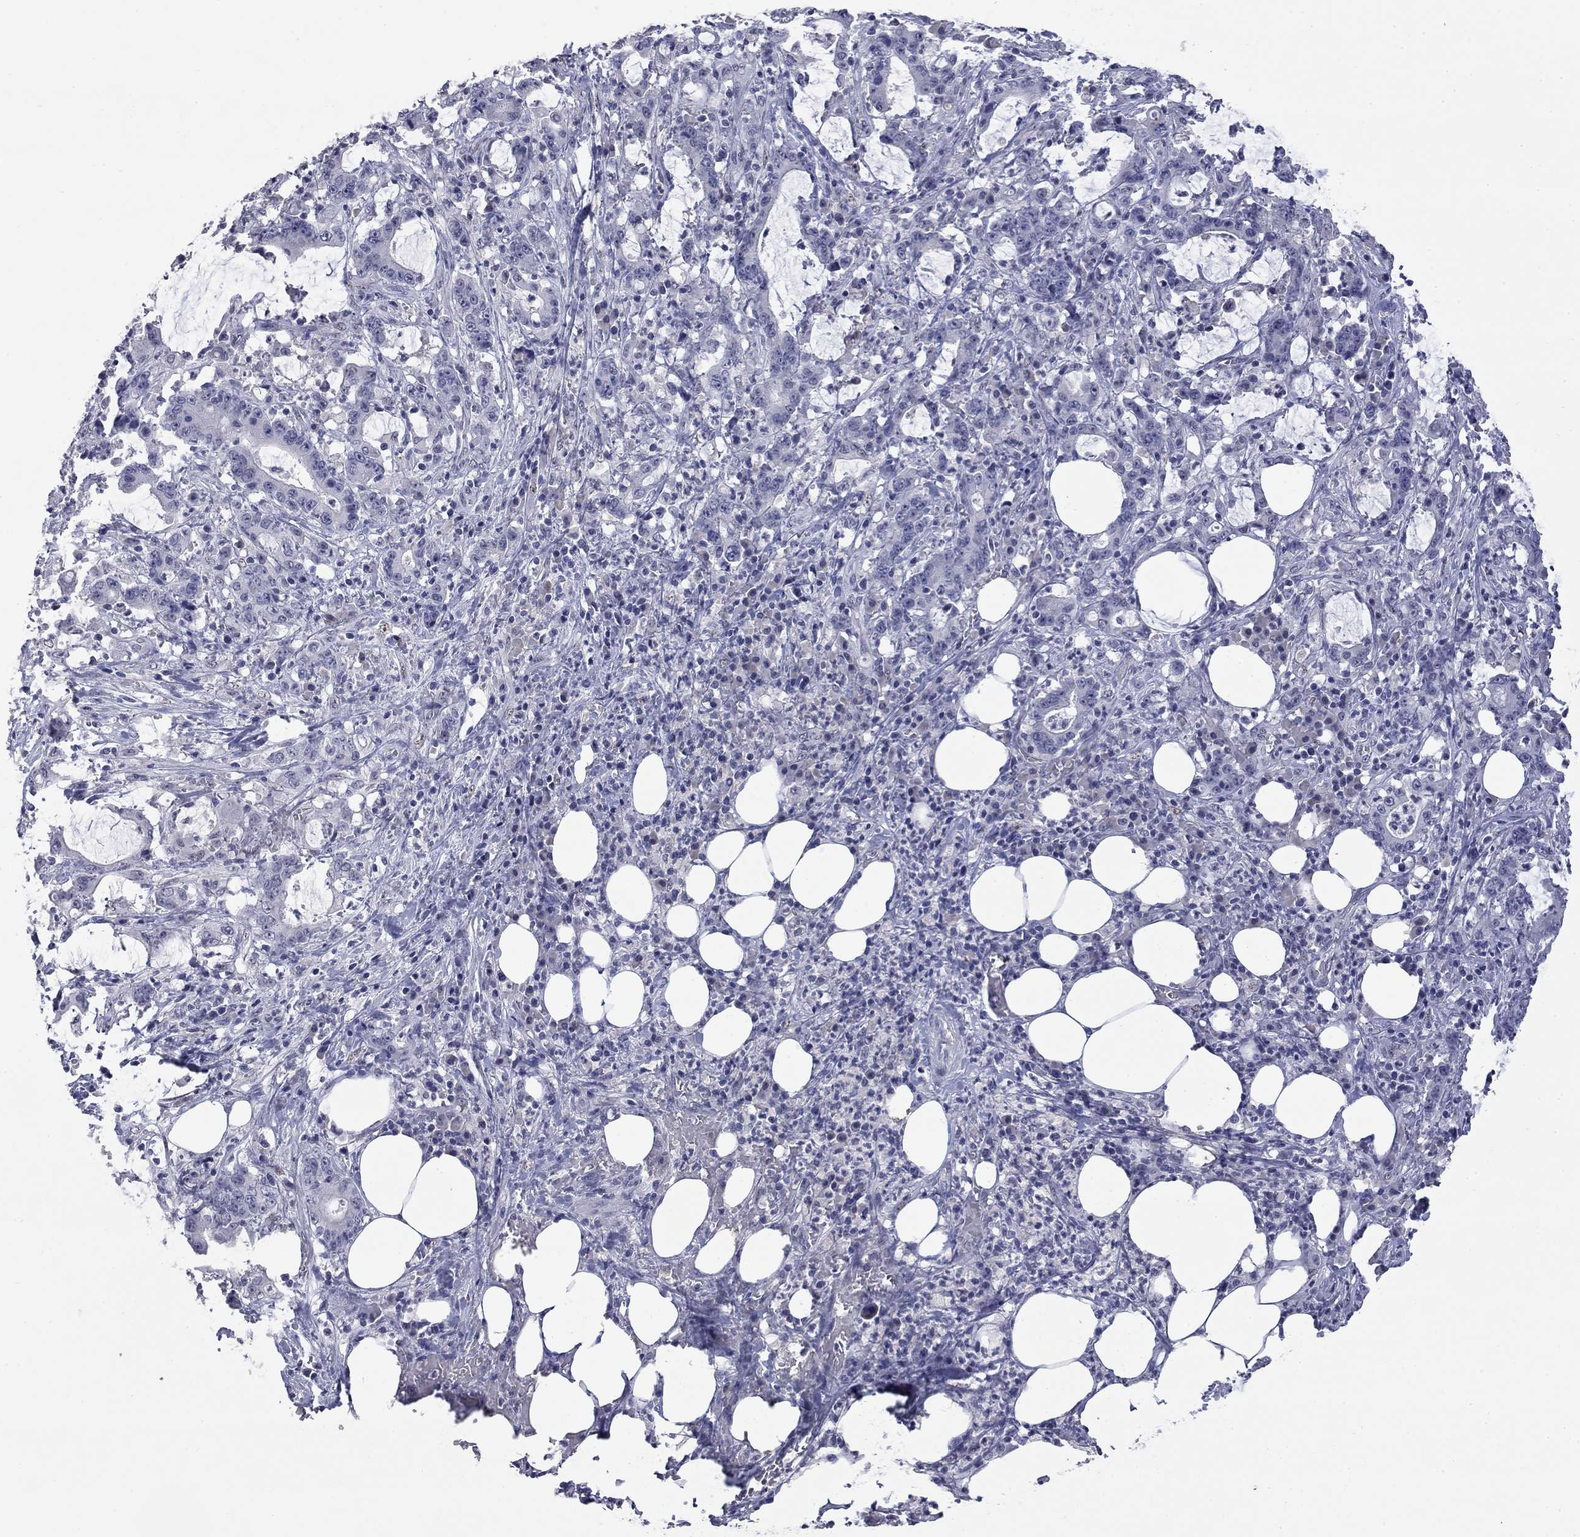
{"staining": {"intensity": "negative", "quantity": "none", "location": "none"}, "tissue": "stomach cancer", "cell_type": "Tumor cells", "image_type": "cancer", "snomed": [{"axis": "morphology", "description": "Adenocarcinoma, NOS"}, {"axis": "topography", "description": "Stomach, upper"}], "caption": "DAB (3,3'-diaminobenzidine) immunohistochemical staining of stomach cancer displays no significant staining in tumor cells.", "gene": "SLC51A", "patient": {"sex": "male", "age": 68}}